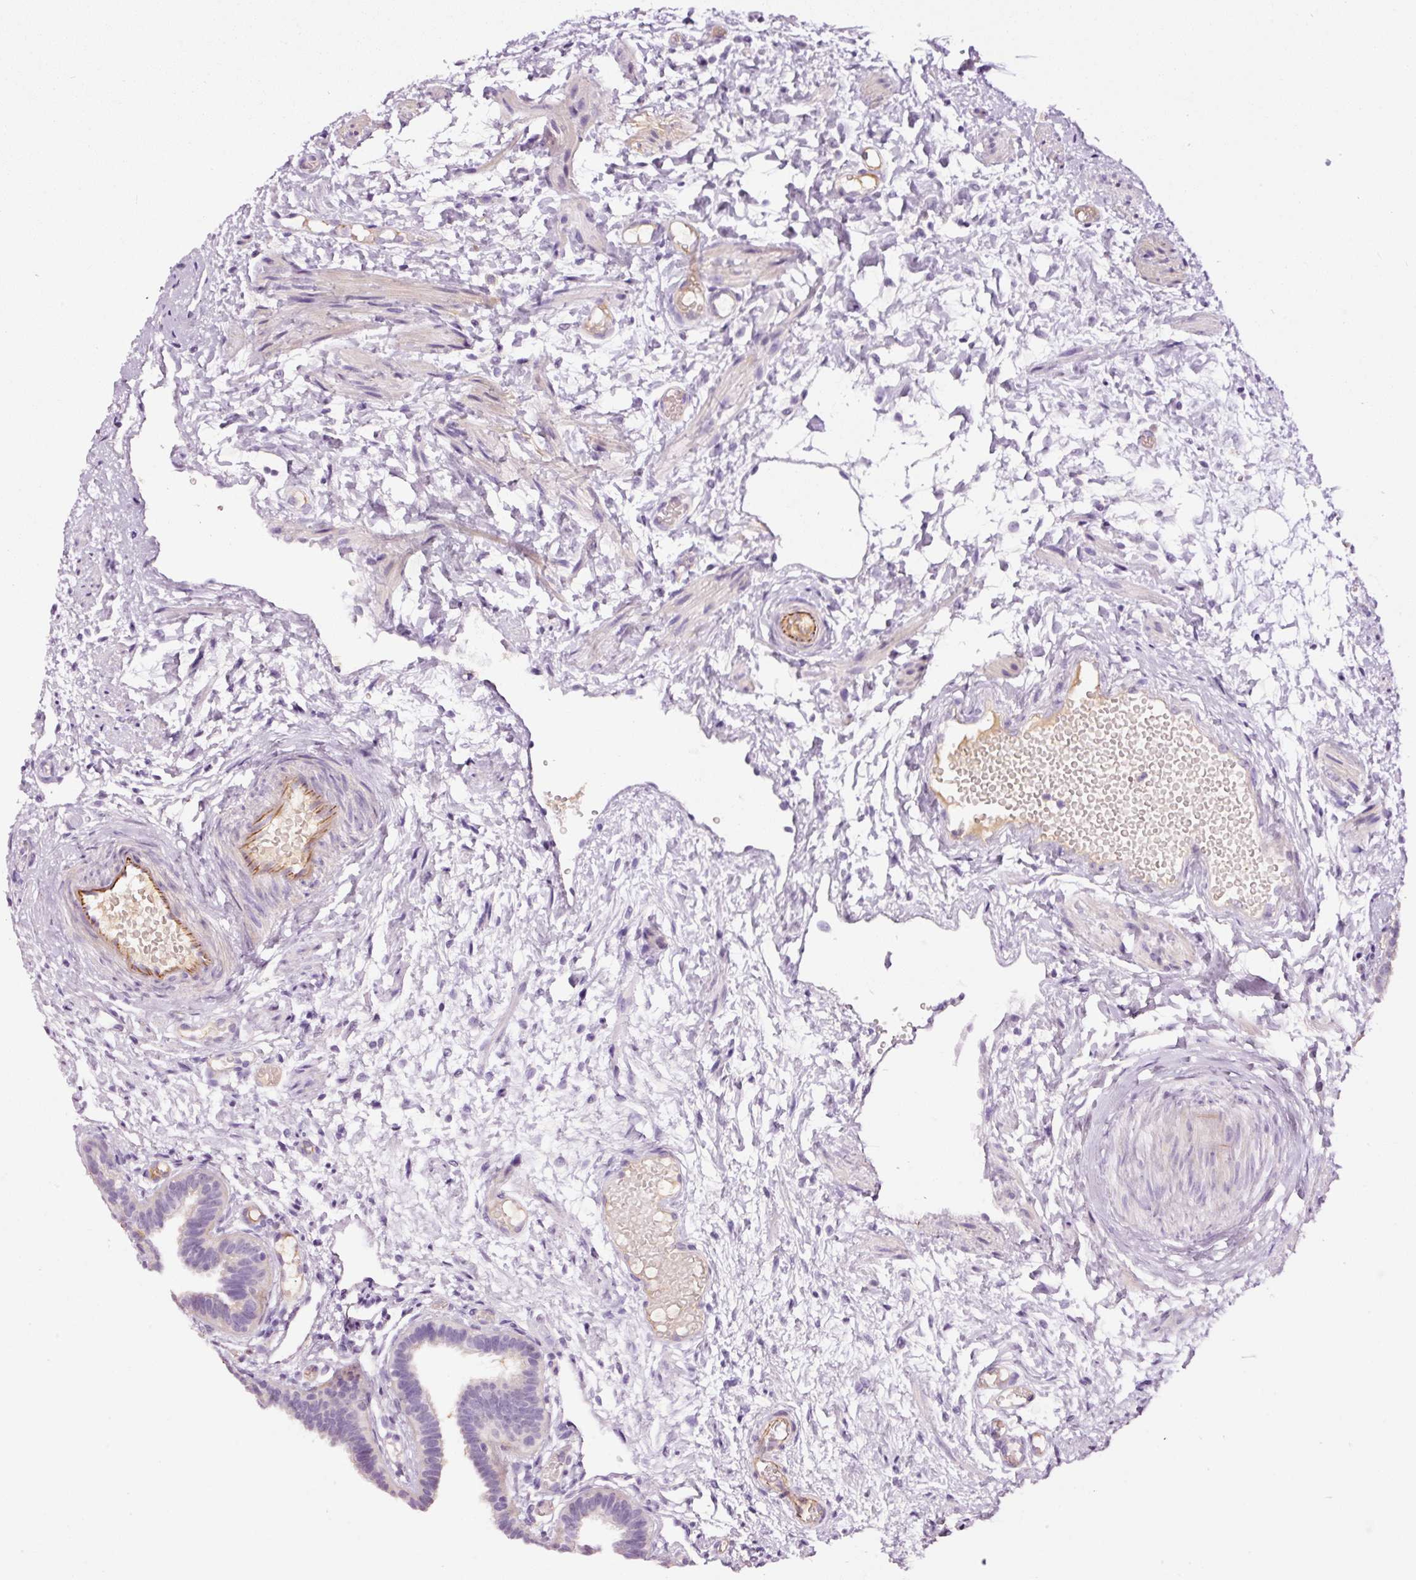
{"staining": {"intensity": "negative", "quantity": "none", "location": "none"}, "tissue": "fallopian tube", "cell_type": "Glandular cells", "image_type": "normal", "snomed": [{"axis": "morphology", "description": "Normal tissue, NOS"}, {"axis": "topography", "description": "Fallopian tube"}], "caption": "Immunohistochemistry (IHC) image of benign fallopian tube stained for a protein (brown), which shows no expression in glandular cells.", "gene": "ABCB4", "patient": {"sex": "female", "age": 37}}